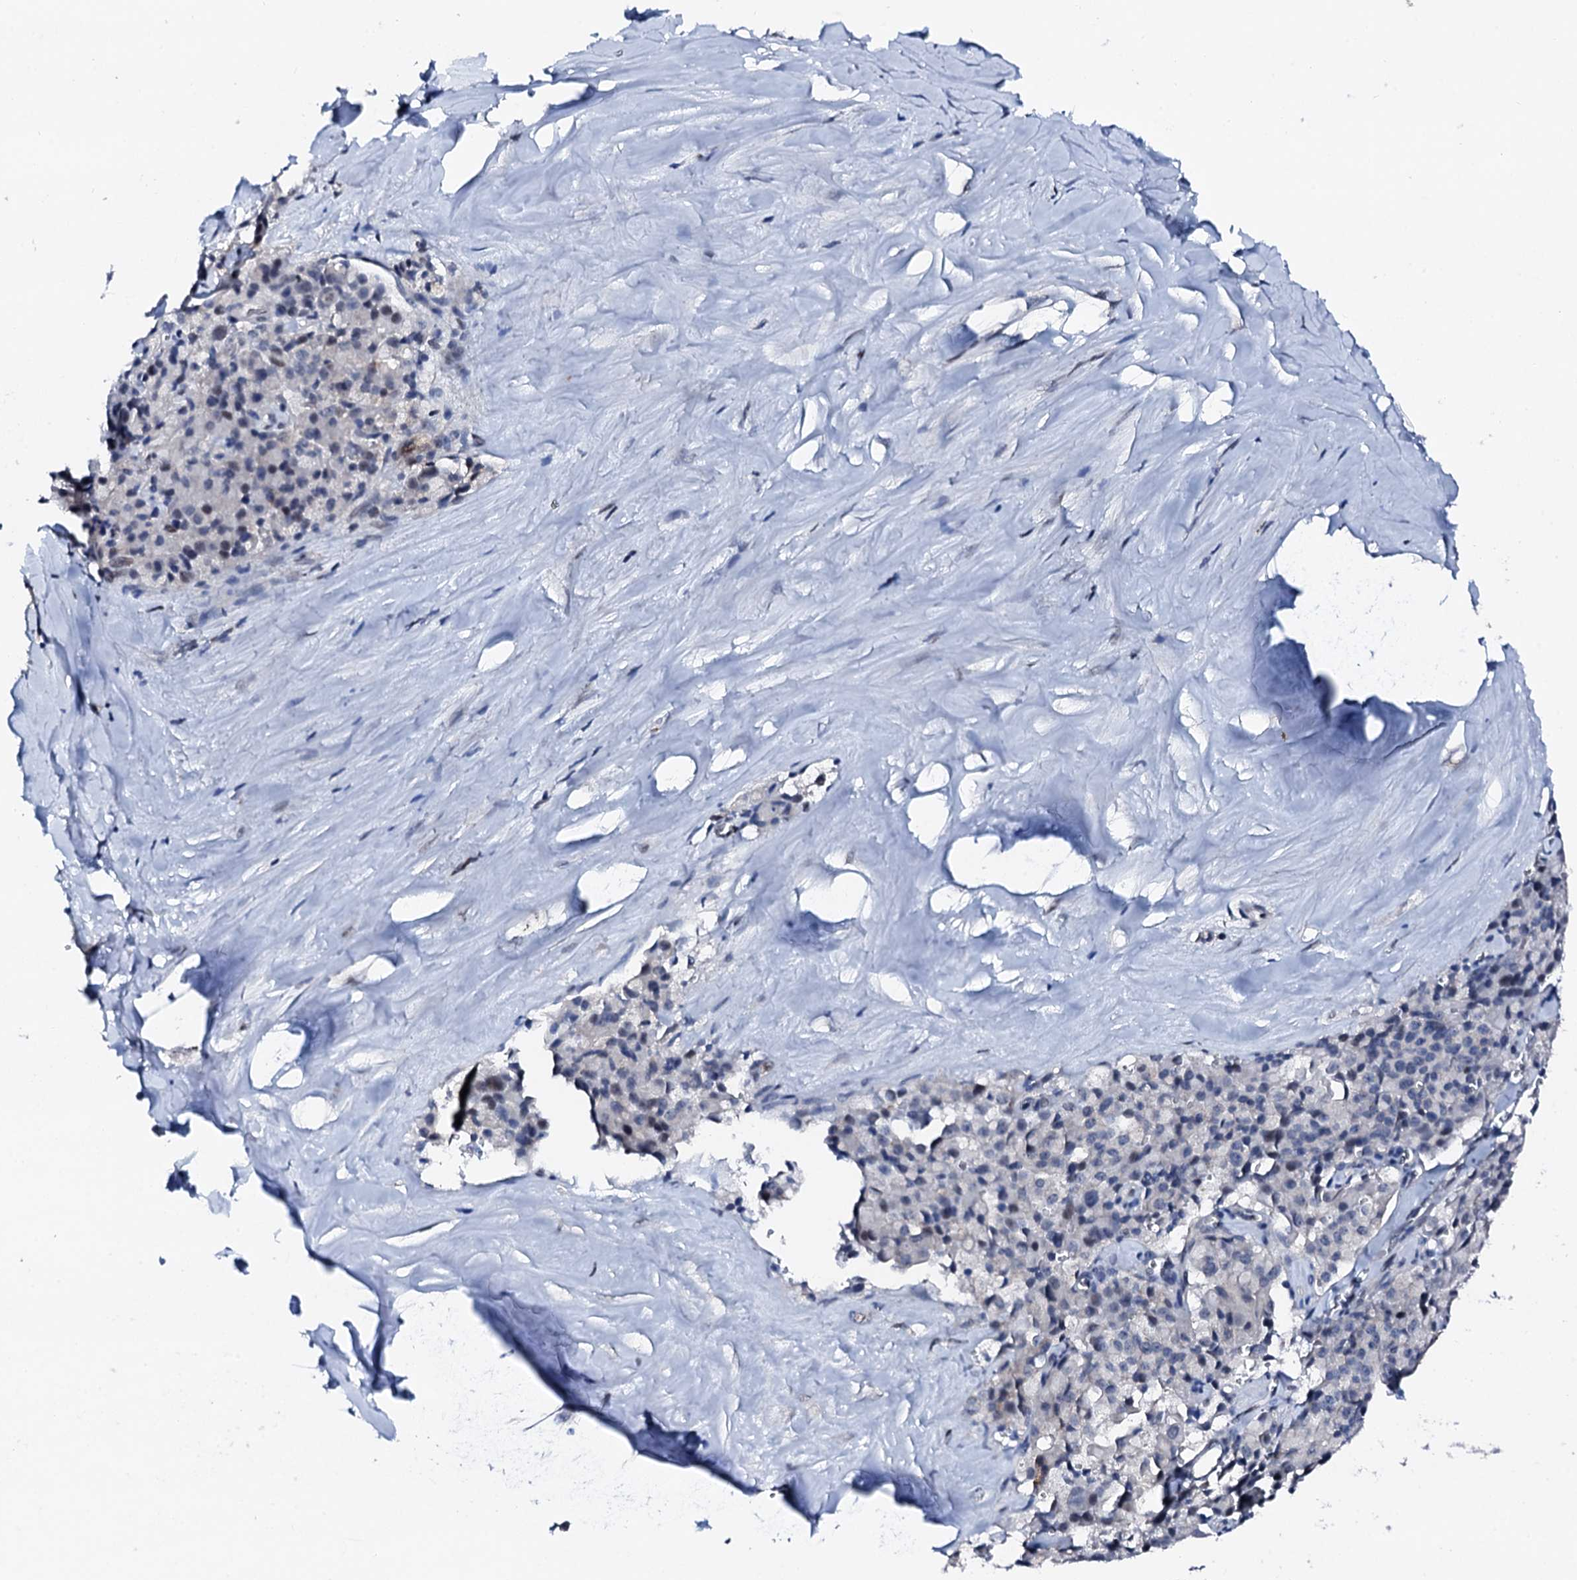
{"staining": {"intensity": "negative", "quantity": "none", "location": "none"}, "tissue": "pancreatic cancer", "cell_type": "Tumor cells", "image_type": "cancer", "snomed": [{"axis": "morphology", "description": "Adenocarcinoma, NOS"}, {"axis": "topography", "description": "Pancreas"}], "caption": "The immunohistochemistry histopathology image has no significant expression in tumor cells of pancreatic cancer tissue.", "gene": "TRAFD1", "patient": {"sex": "male", "age": 65}}